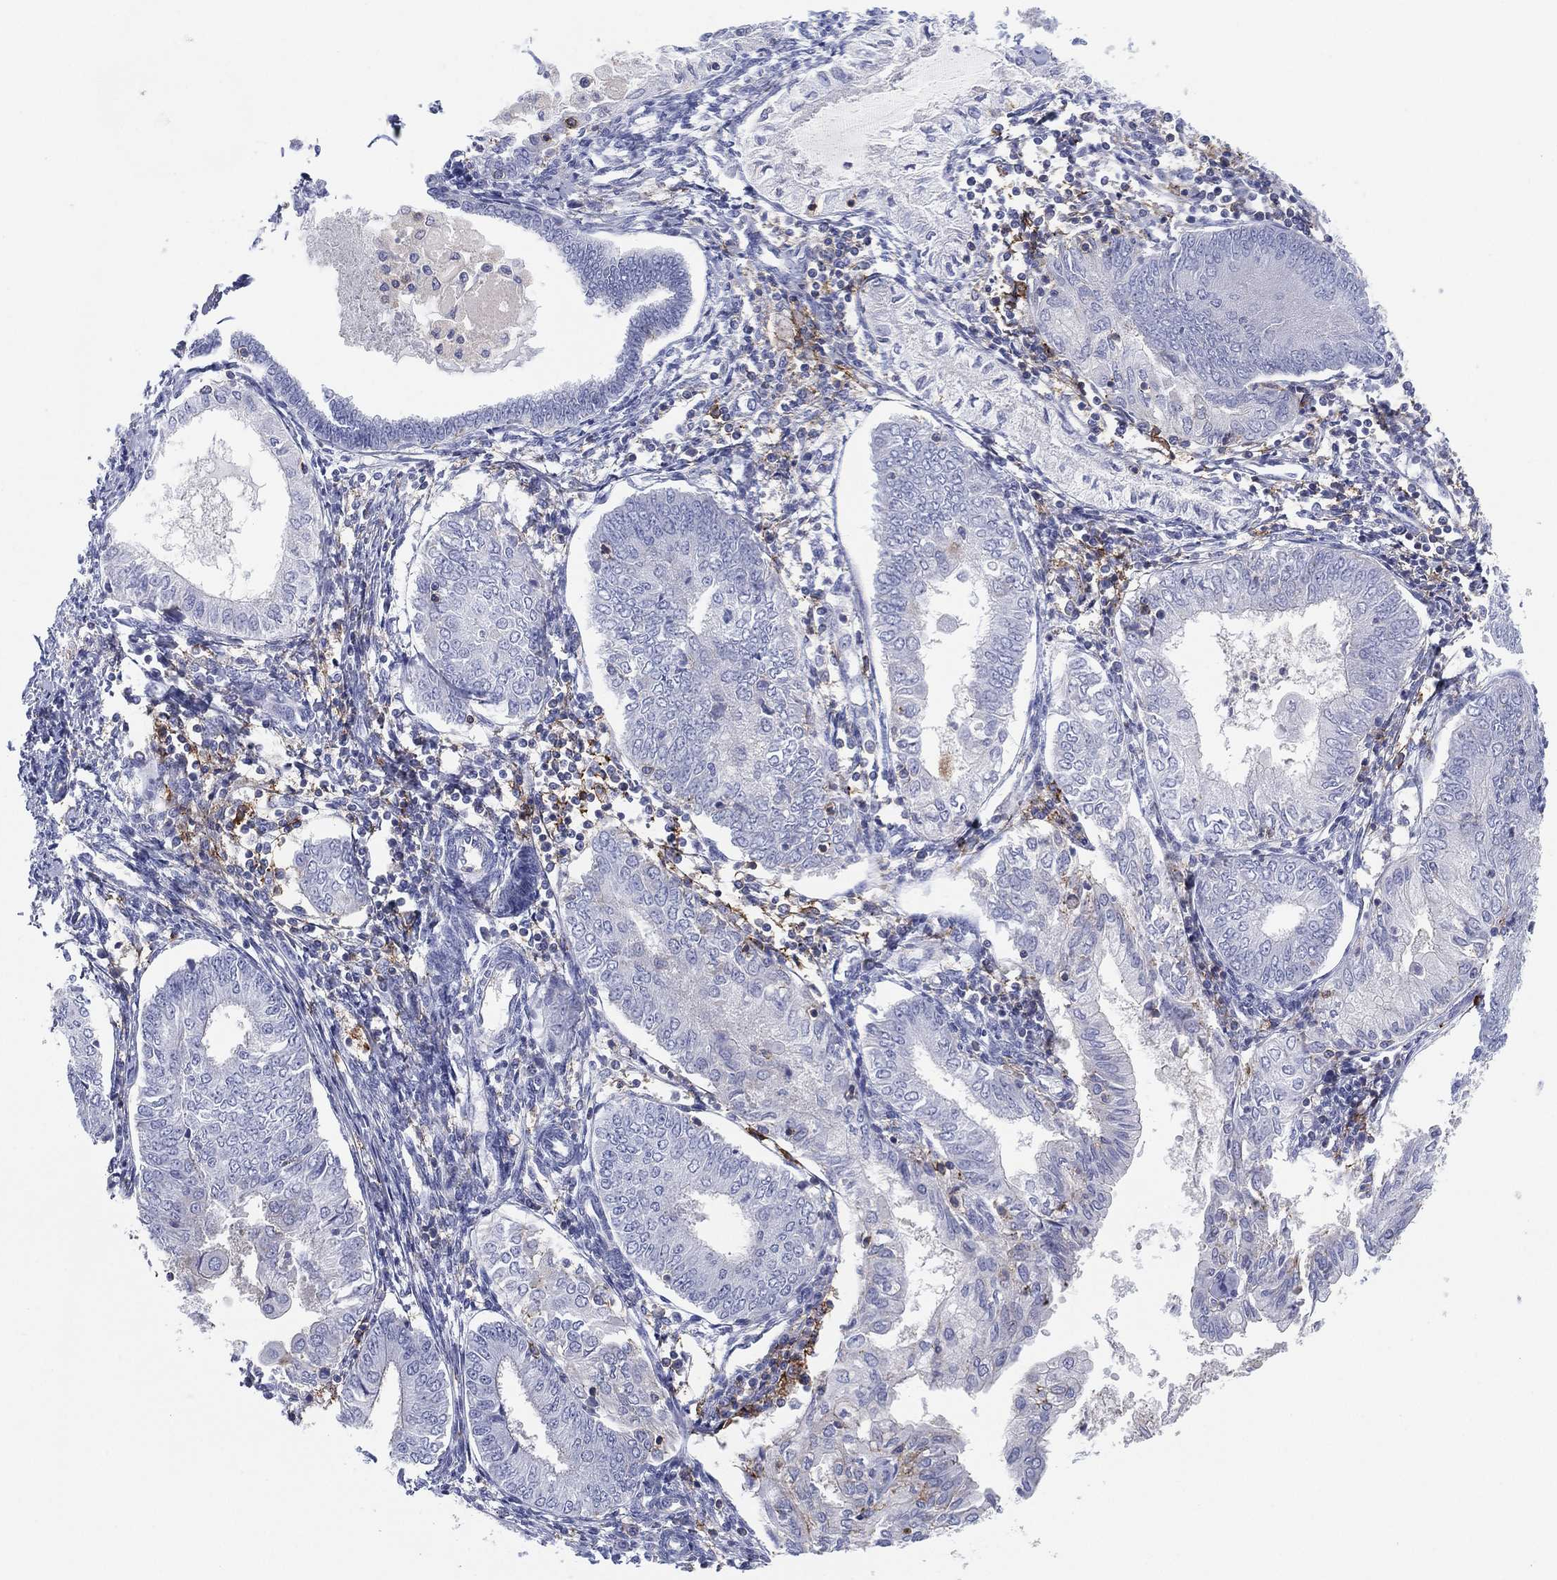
{"staining": {"intensity": "negative", "quantity": "none", "location": "none"}, "tissue": "endometrial cancer", "cell_type": "Tumor cells", "image_type": "cancer", "snomed": [{"axis": "morphology", "description": "Adenocarcinoma, NOS"}, {"axis": "topography", "description": "Endometrium"}], "caption": "Immunohistochemical staining of adenocarcinoma (endometrial) exhibits no significant staining in tumor cells.", "gene": "SELPLG", "patient": {"sex": "female", "age": 68}}